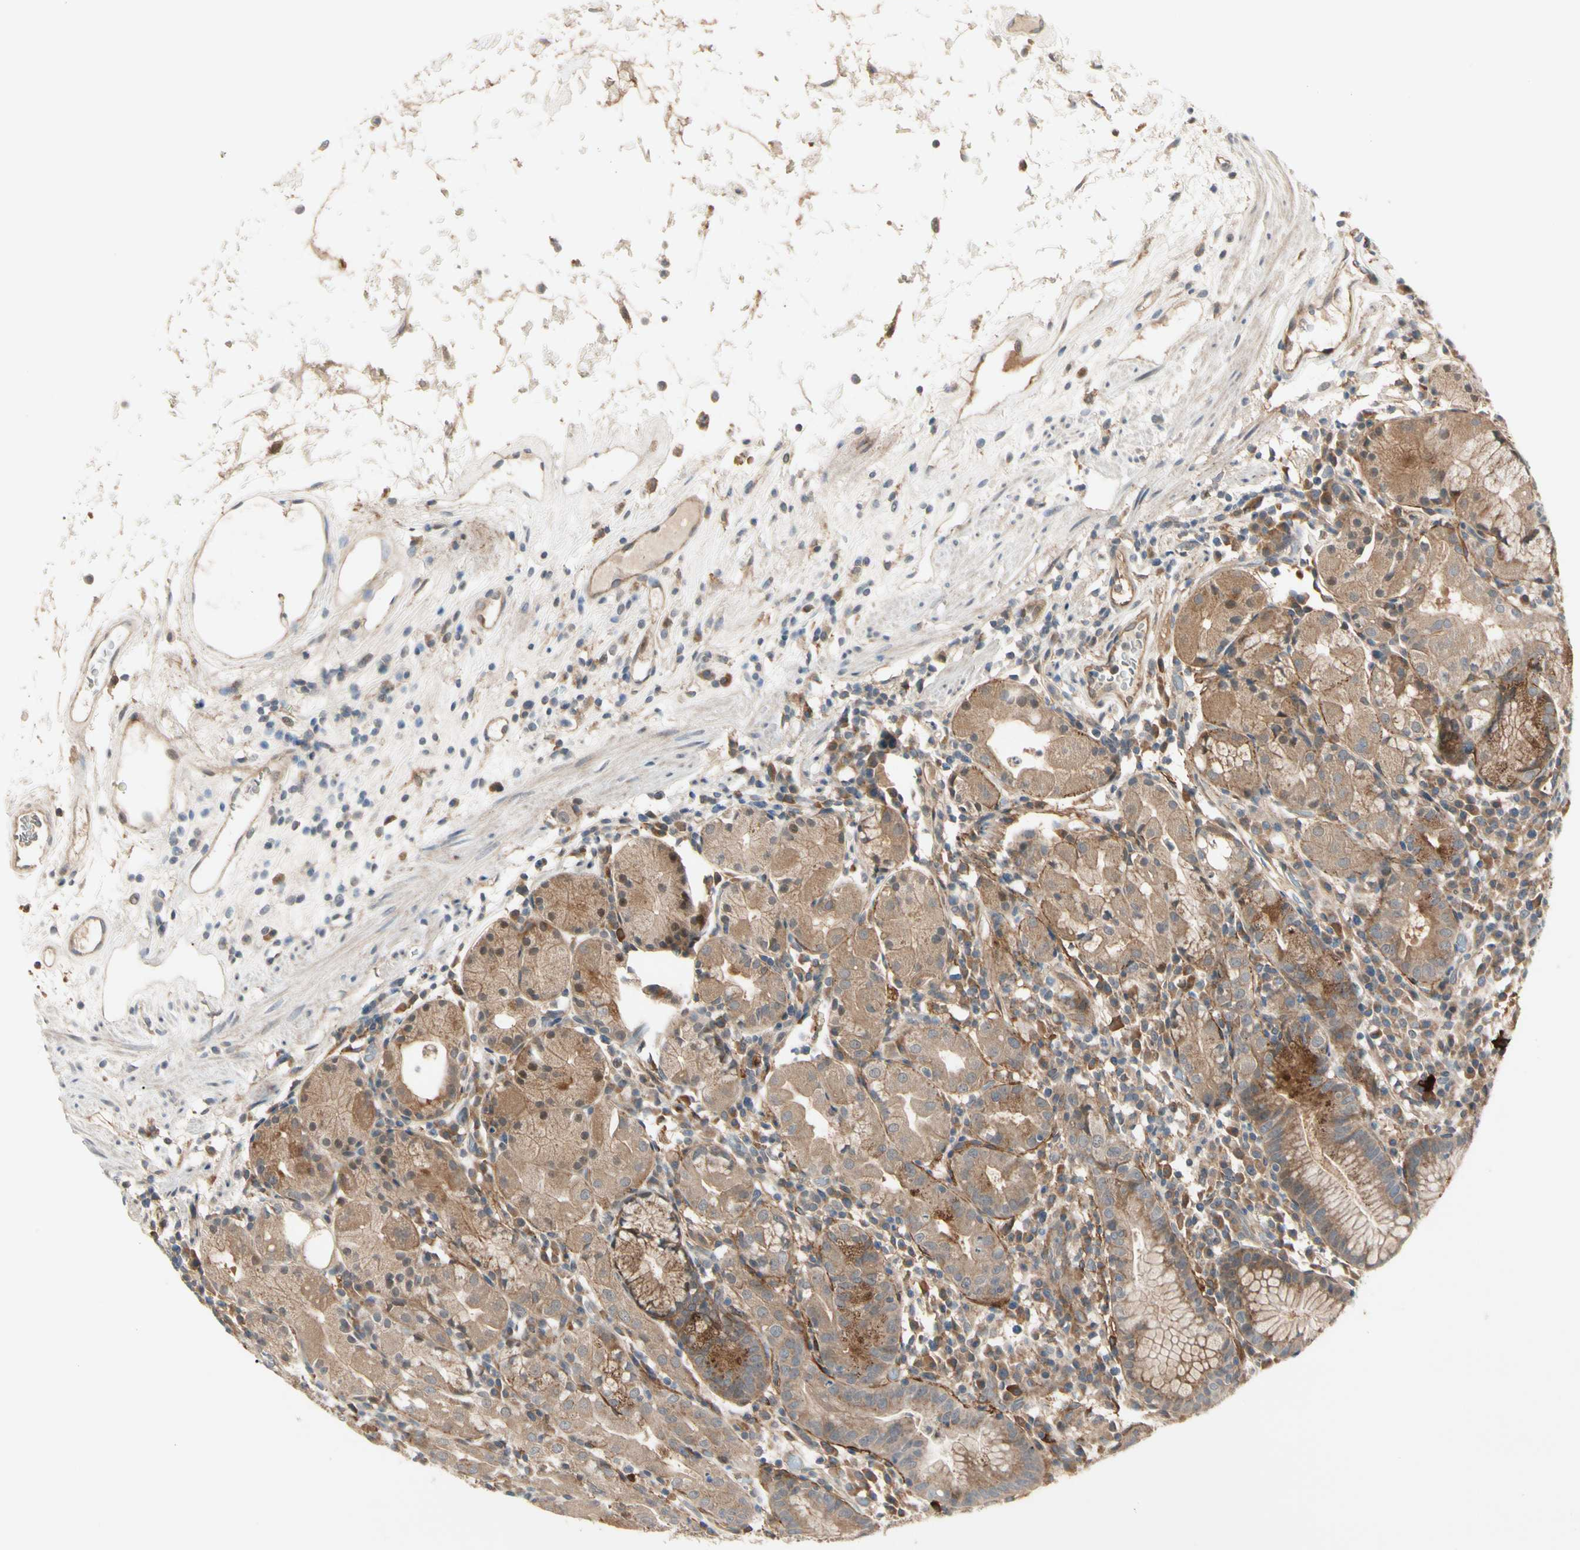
{"staining": {"intensity": "moderate", "quantity": ">75%", "location": "cytoplasmic/membranous"}, "tissue": "stomach", "cell_type": "Glandular cells", "image_type": "normal", "snomed": [{"axis": "morphology", "description": "Normal tissue, NOS"}, {"axis": "topography", "description": "Stomach"}, {"axis": "topography", "description": "Stomach, lower"}], "caption": "Stomach stained with DAB (3,3'-diaminobenzidine) IHC demonstrates medium levels of moderate cytoplasmic/membranous expression in about >75% of glandular cells. (IHC, brightfield microscopy, high magnification).", "gene": "F2R", "patient": {"sex": "female", "age": 75}}